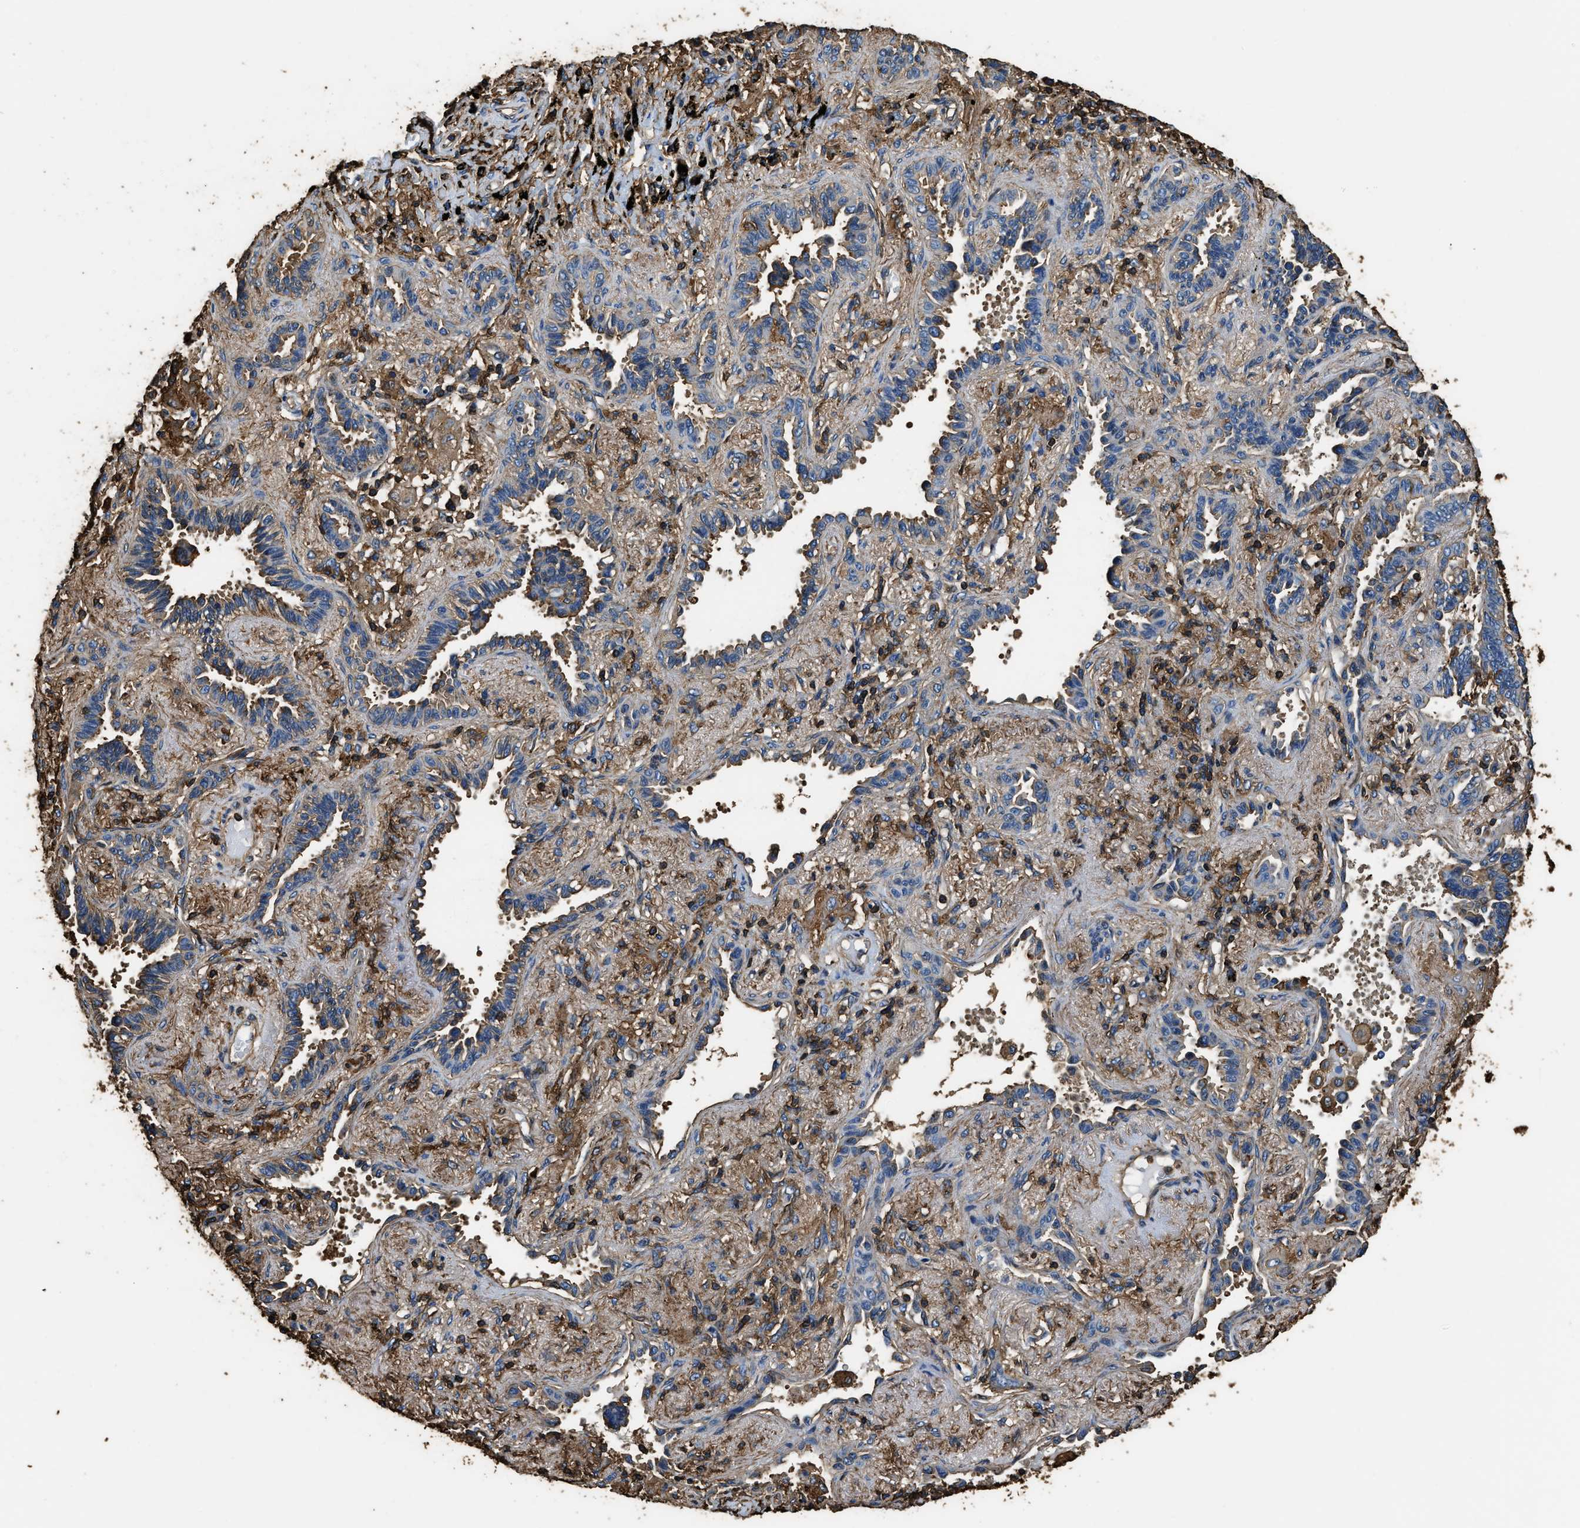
{"staining": {"intensity": "moderate", "quantity": ">75%", "location": "cytoplasmic/membranous"}, "tissue": "lung cancer", "cell_type": "Tumor cells", "image_type": "cancer", "snomed": [{"axis": "morphology", "description": "Adenocarcinoma, NOS"}, {"axis": "topography", "description": "Lung"}], "caption": "A medium amount of moderate cytoplasmic/membranous positivity is seen in about >75% of tumor cells in lung cancer (adenocarcinoma) tissue. Nuclei are stained in blue.", "gene": "ACCS", "patient": {"sex": "male", "age": 59}}